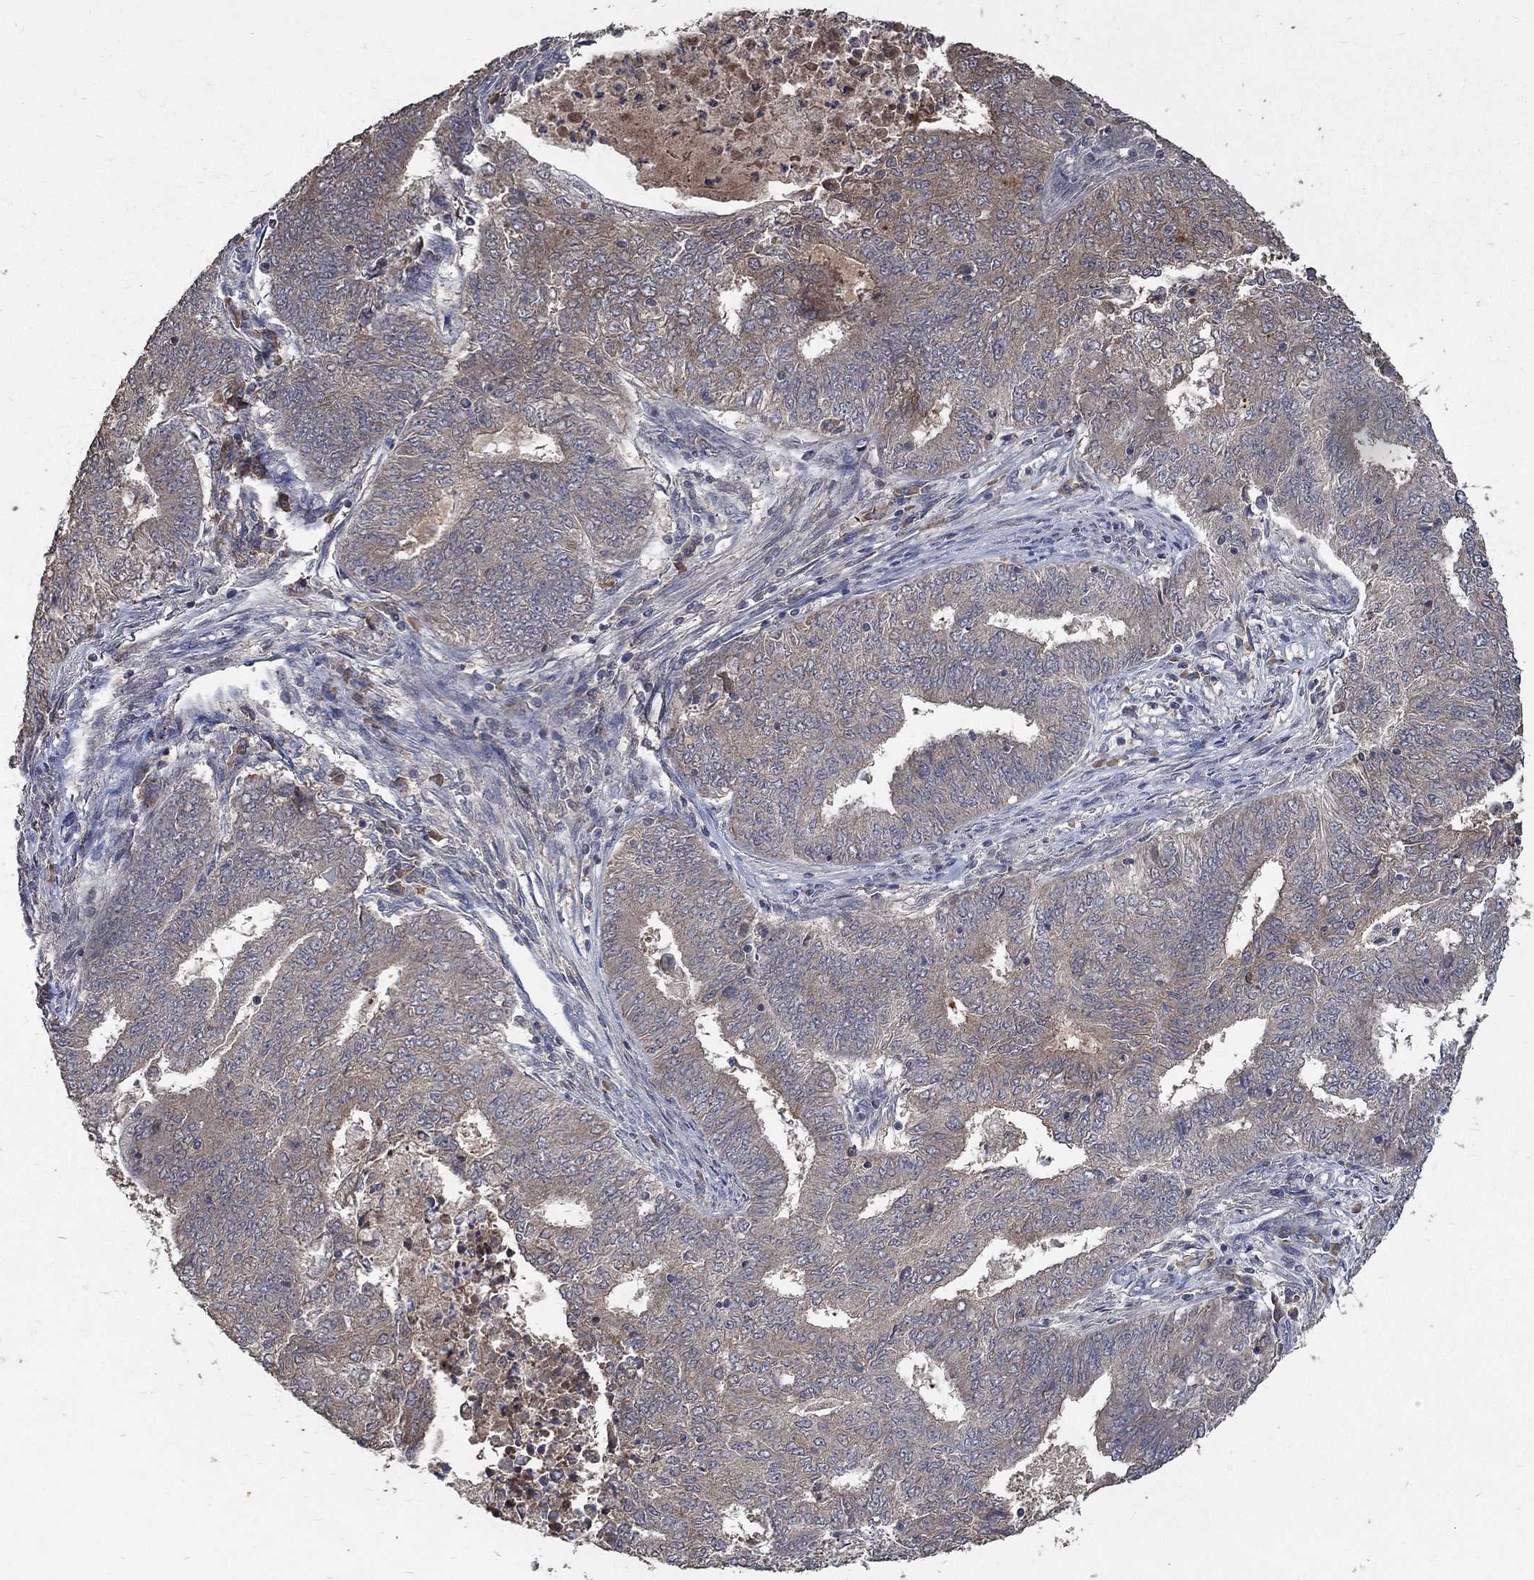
{"staining": {"intensity": "weak", "quantity": "25%-75%", "location": "cytoplasmic/membranous"}, "tissue": "endometrial cancer", "cell_type": "Tumor cells", "image_type": "cancer", "snomed": [{"axis": "morphology", "description": "Adenocarcinoma, NOS"}, {"axis": "topography", "description": "Endometrium"}], "caption": "Weak cytoplasmic/membranous protein positivity is seen in approximately 25%-75% of tumor cells in endometrial cancer (adenocarcinoma). The protein is shown in brown color, while the nuclei are stained blue.", "gene": "C17orf75", "patient": {"sex": "female", "age": 62}}